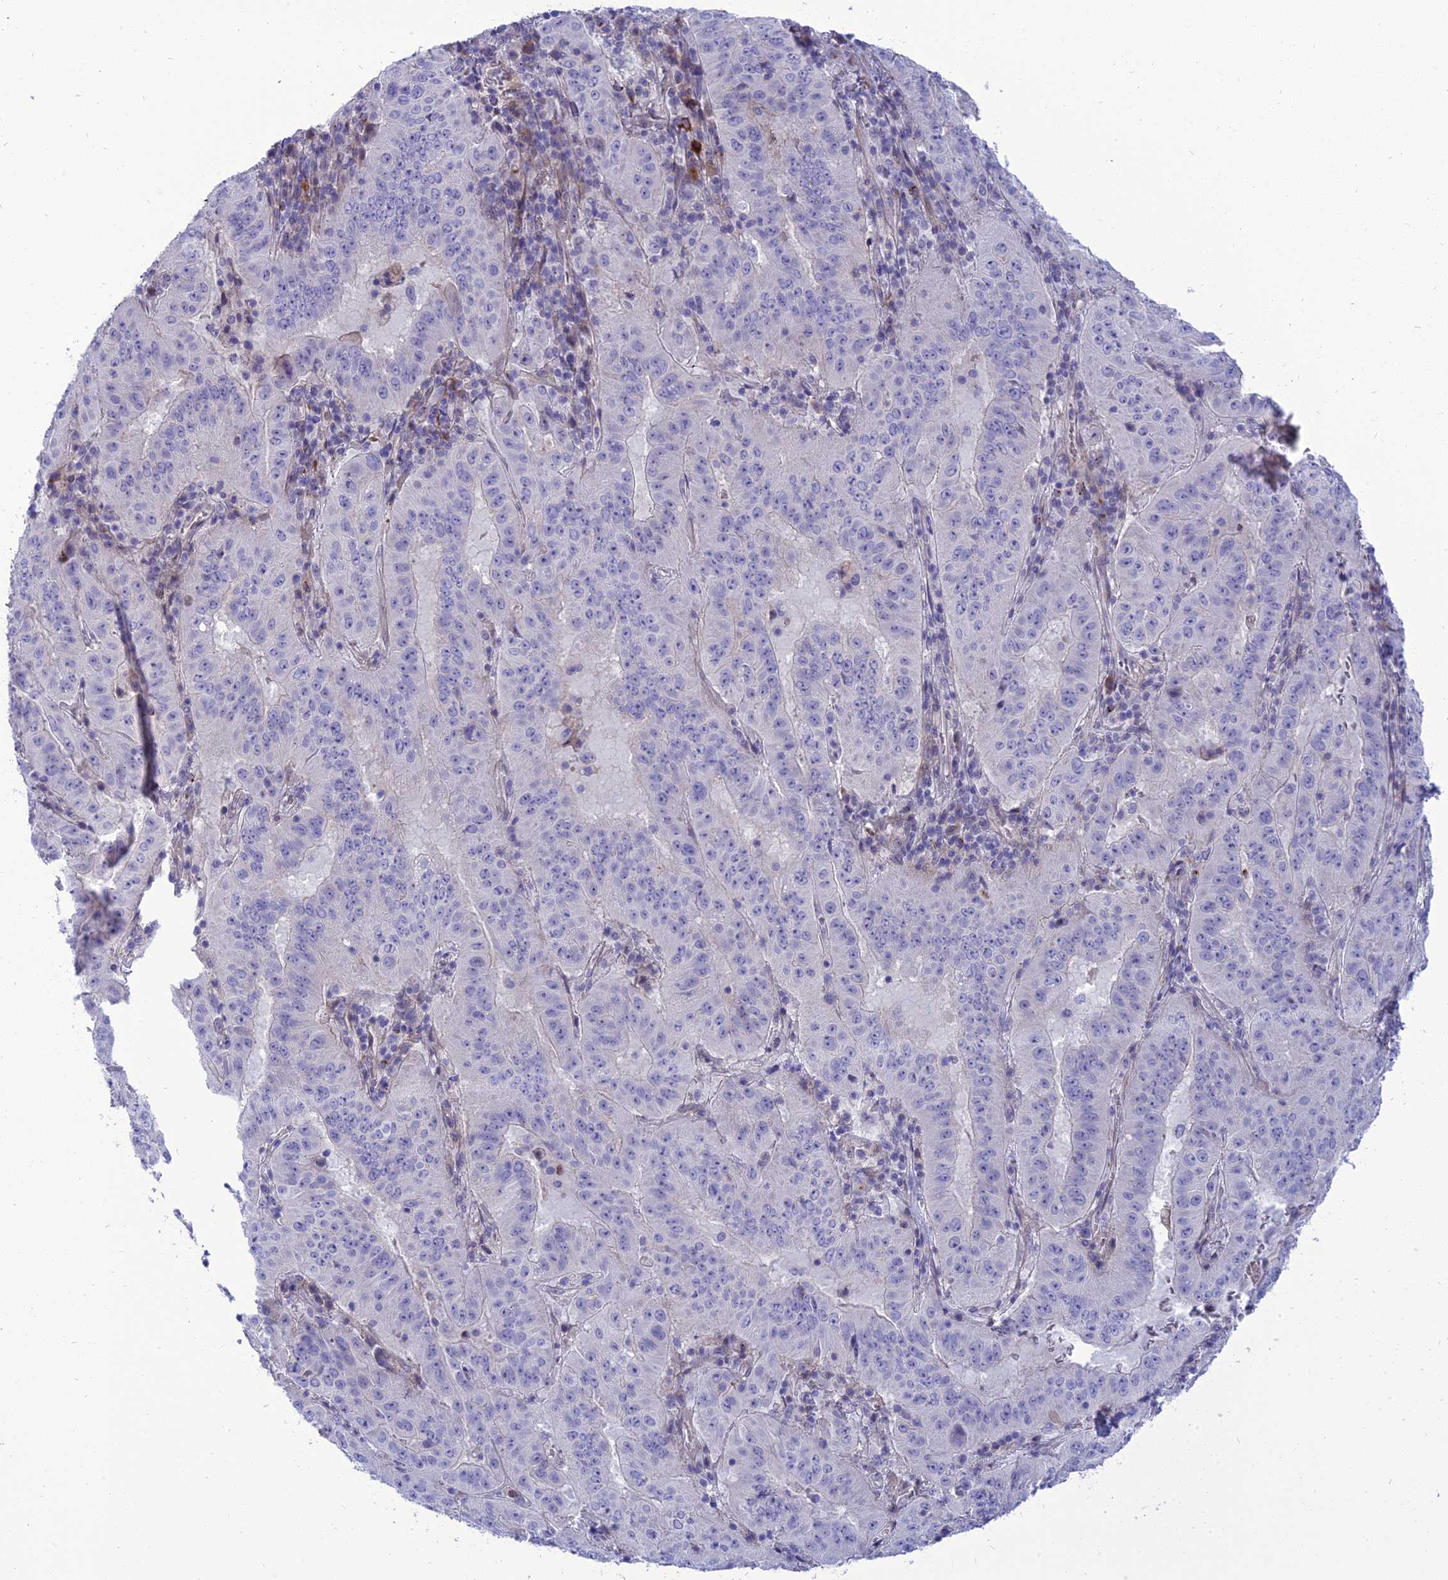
{"staining": {"intensity": "negative", "quantity": "none", "location": "none"}, "tissue": "pancreatic cancer", "cell_type": "Tumor cells", "image_type": "cancer", "snomed": [{"axis": "morphology", "description": "Adenocarcinoma, NOS"}, {"axis": "topography", "description": "Pancreas"}], "caption": "Tumor cells show no significant expression in pancreatic cancer (adenocarcinoma).", "gene": "MBD3L1", "patient": {"sex": "male", "age": 63}}